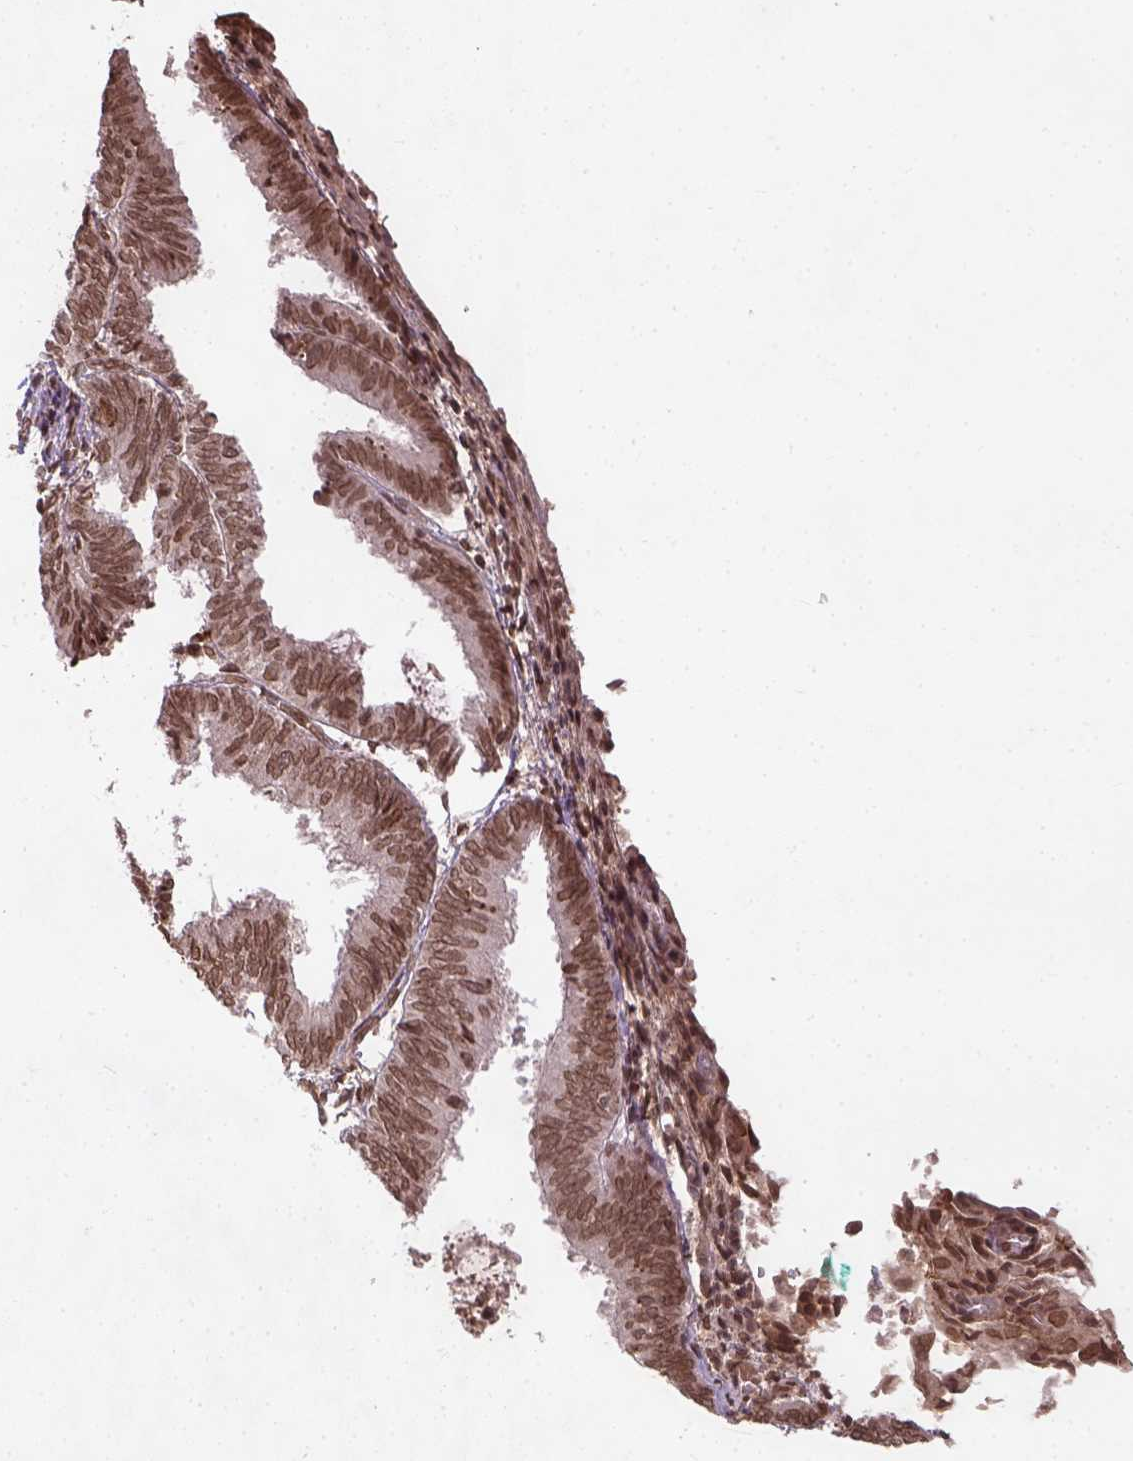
{"staining": {"intensity": "moderate", "quantity": ">75%", "location": "nuclear"}, "tissue": "endometrium", "cell_type": "Cells in endometrial stroma", "image_type": "normal", "snomed": [{"axis": "morphology", "description": "Normal tissue, NOS"}, {"axis": "topography", "description": "Endometrium"}], "caption": "Cells in endometrial stroma show moderate nuclear expression in about >75% of cells in benign endometrium. The protein of interest is shown in brown color, while the nuclei are stained blue.", "gene": "BANF1", "patient": {"sex": "female", "age": 50}}